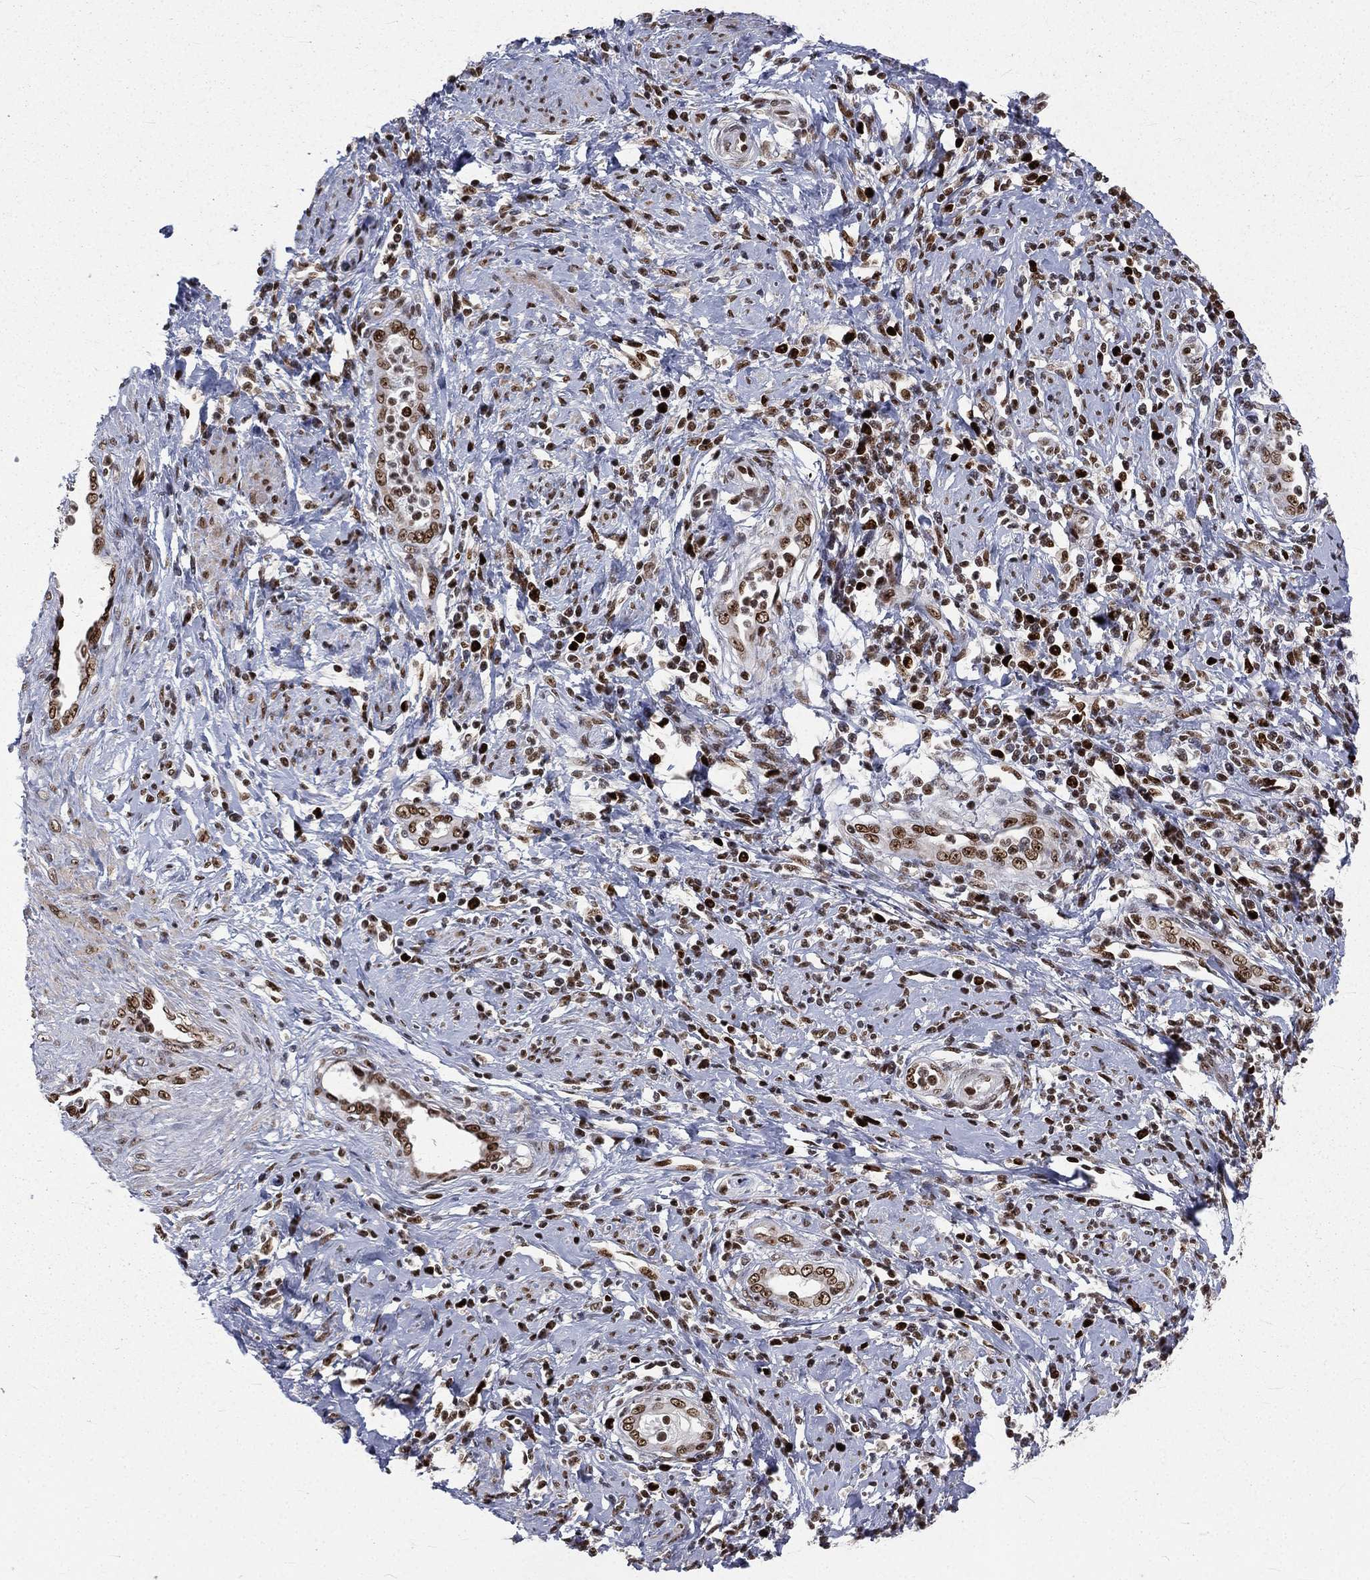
{"staining": {"intensity": "moderate", "quantity": "25%-75%", "location": "nuclear"}, "tissue": "cervical cancer", "cell_type": "Tumor cells", "image_type": "cancer", "snomed": [{"axis": "morphology", "description": "Squamous cell carcinoma, NOS"}, {"axis": "topography", "description": "Cervix"}], "caption": "Brown immunohistochemical staining in cervical cancer (squamous cell carcinoma) exhibits moderate nuclear expression in about 25%-75% of tumor cells. (Stains: DAB in brown, nuclei in blue, Microscopy: brightfield microscopy at high magnification).", "gene": "POLB", "patient": {"sex": "female", "age": 26}}